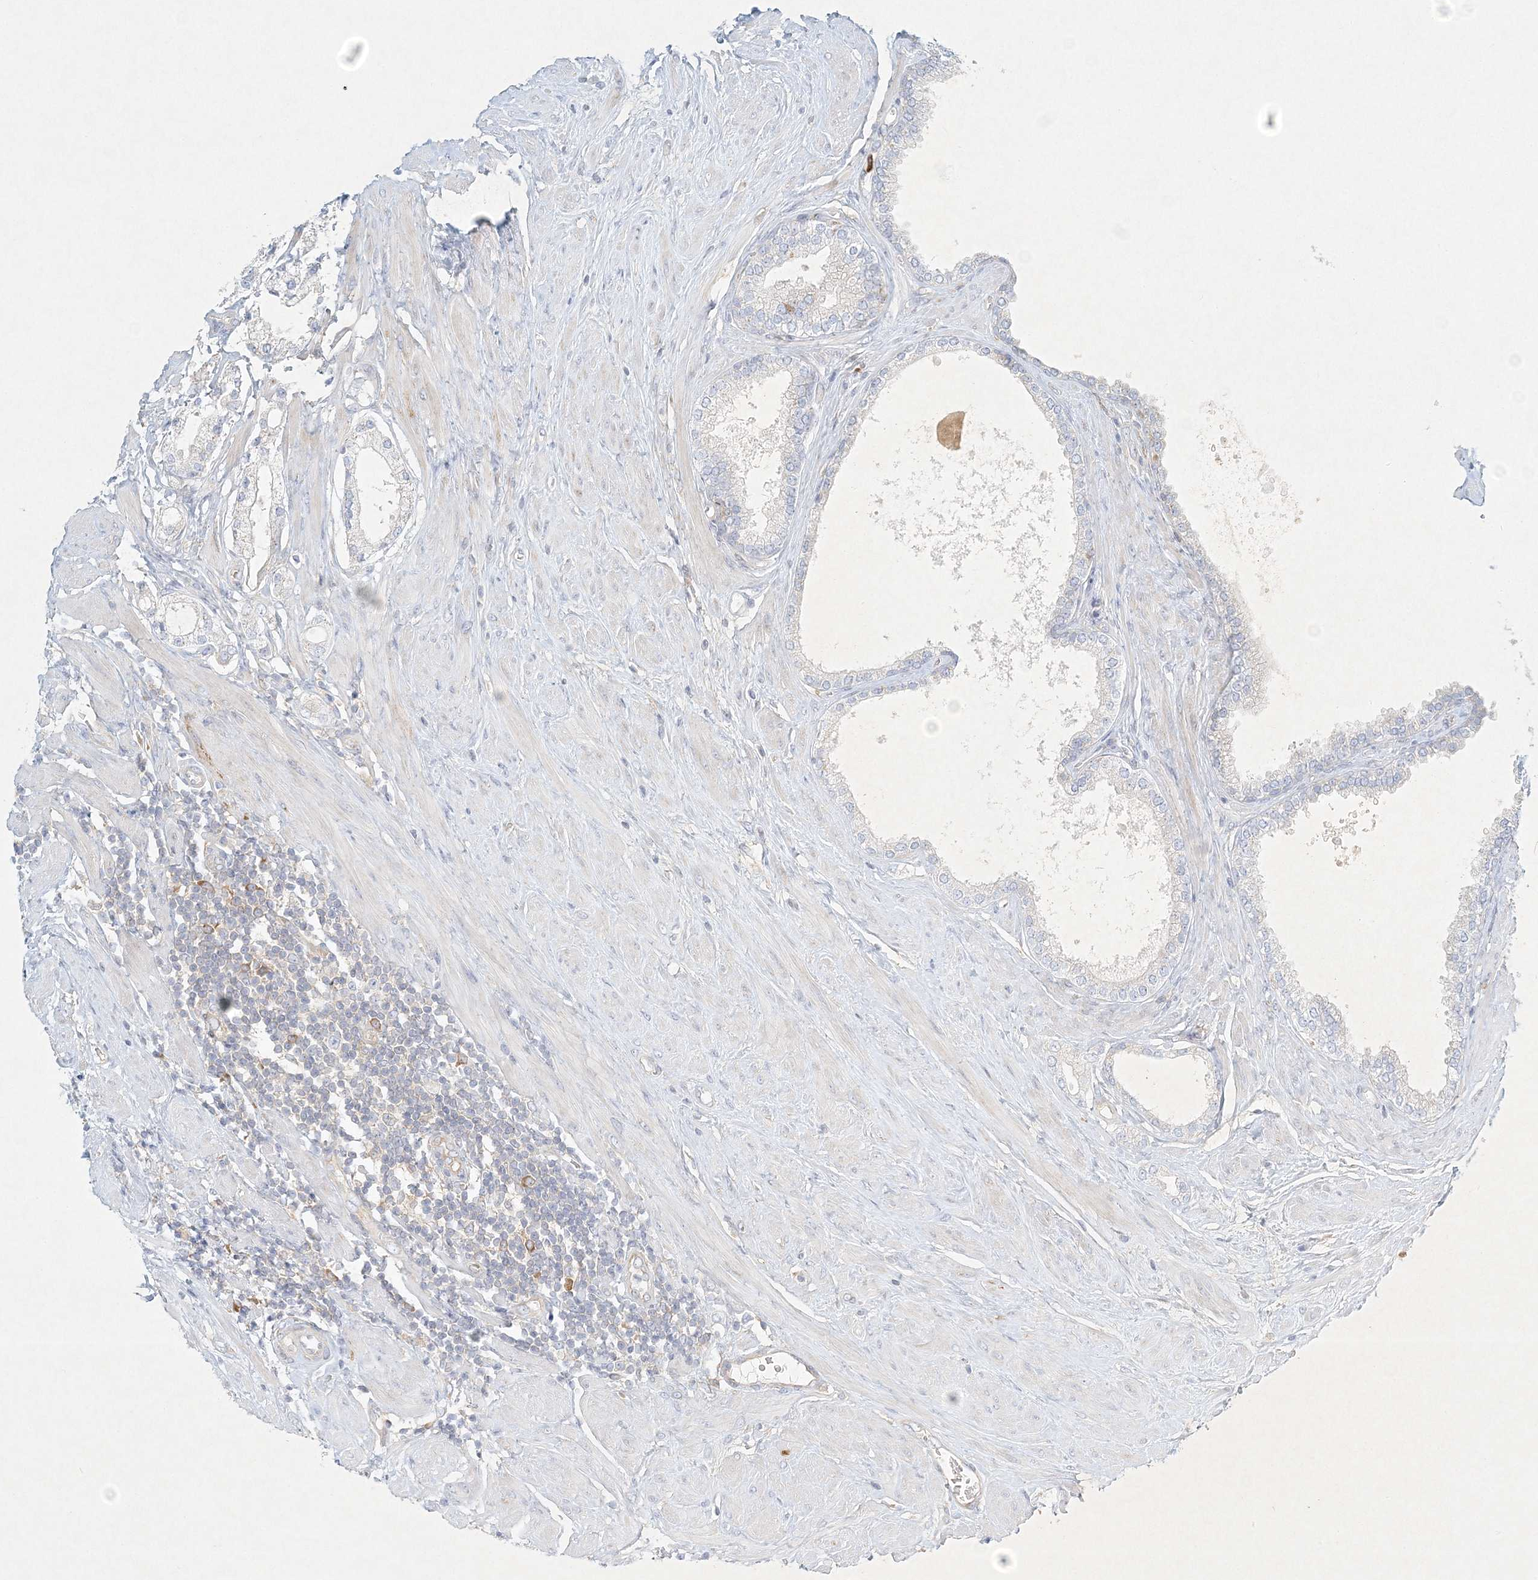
{"staining": {"intensity": "negative", "quantity": "none", "location": "none"}, "tissue": "prostate cancer", "cell_type": "Tumor cells", "image_type": "cancer", "snomed": [{"axis": "morphology", "description": "Adenocarcinoma, Low grade"}, {"axis": "topography", "description": "Prostate"}], "caption": "Immunohistochemistry (IHC) photomicrograph of neoplastic tissue: prostate adenocarcinoma (low-grade) stained with DAB (3,3'-diaminobenzidine) exhibits no significant protein staining in tumor cells.", "gene": "STK11IP", "patient": {"sex": "male", "age": 62}}